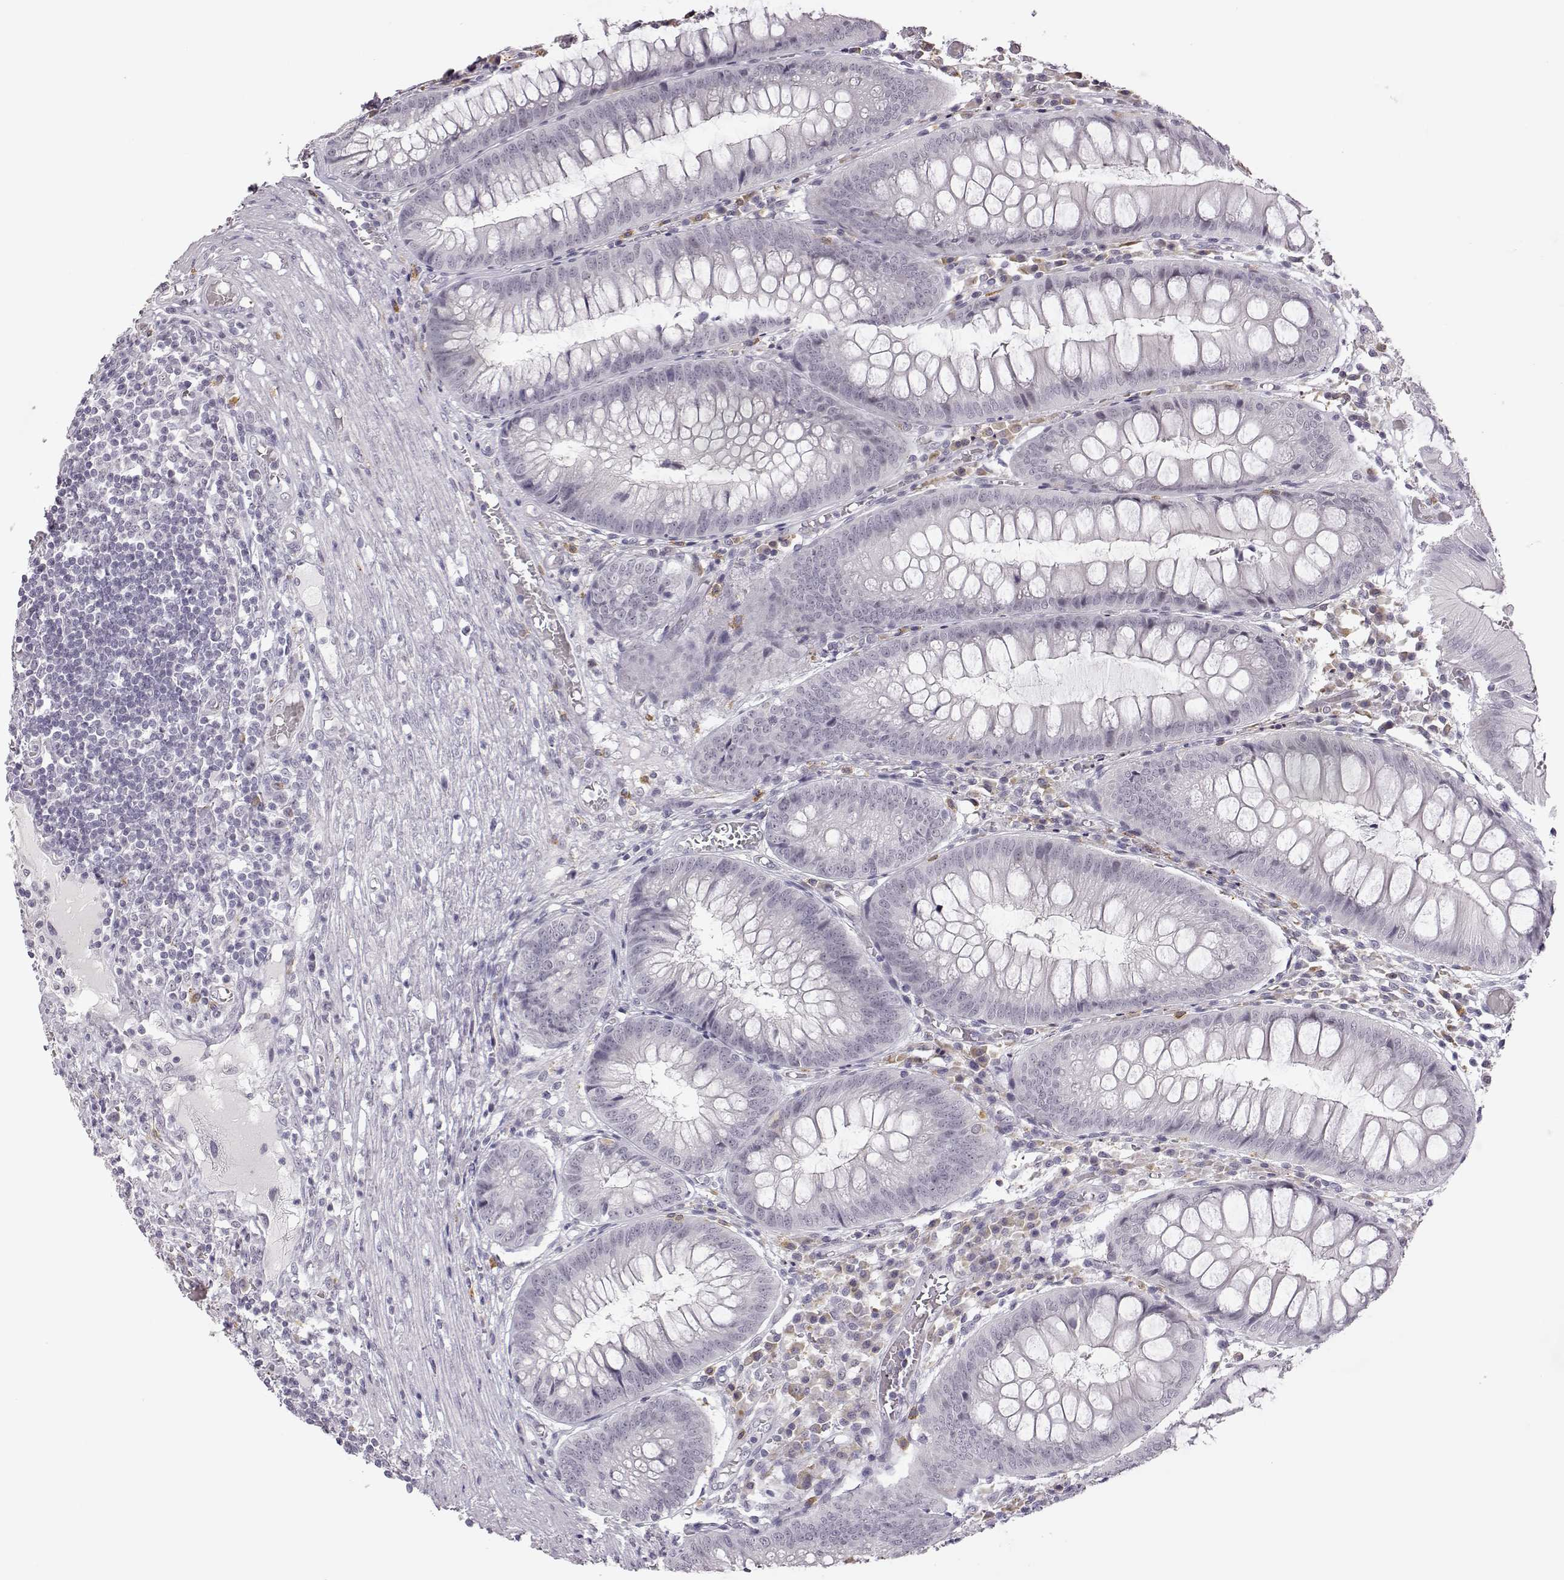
{"staining": {"intensity": "negative", "quantity": "none", "location": "none"}, "tissue": "appendix", "cell_type": "Glandular cells", "image_type": "normal", "snomed": [{"axis": "morphology", "description": "Normal tissue, NOS"}, {"axis": "morphology", "description": "Inflammation, NOS"}, {"axis": "topography", "description": "Appendix"}], "caption": "IHC of unremarkable appendix displays no expression in glandular cells.", "gene": "VGF", "patient": {"sex": "male", "age": 16}}